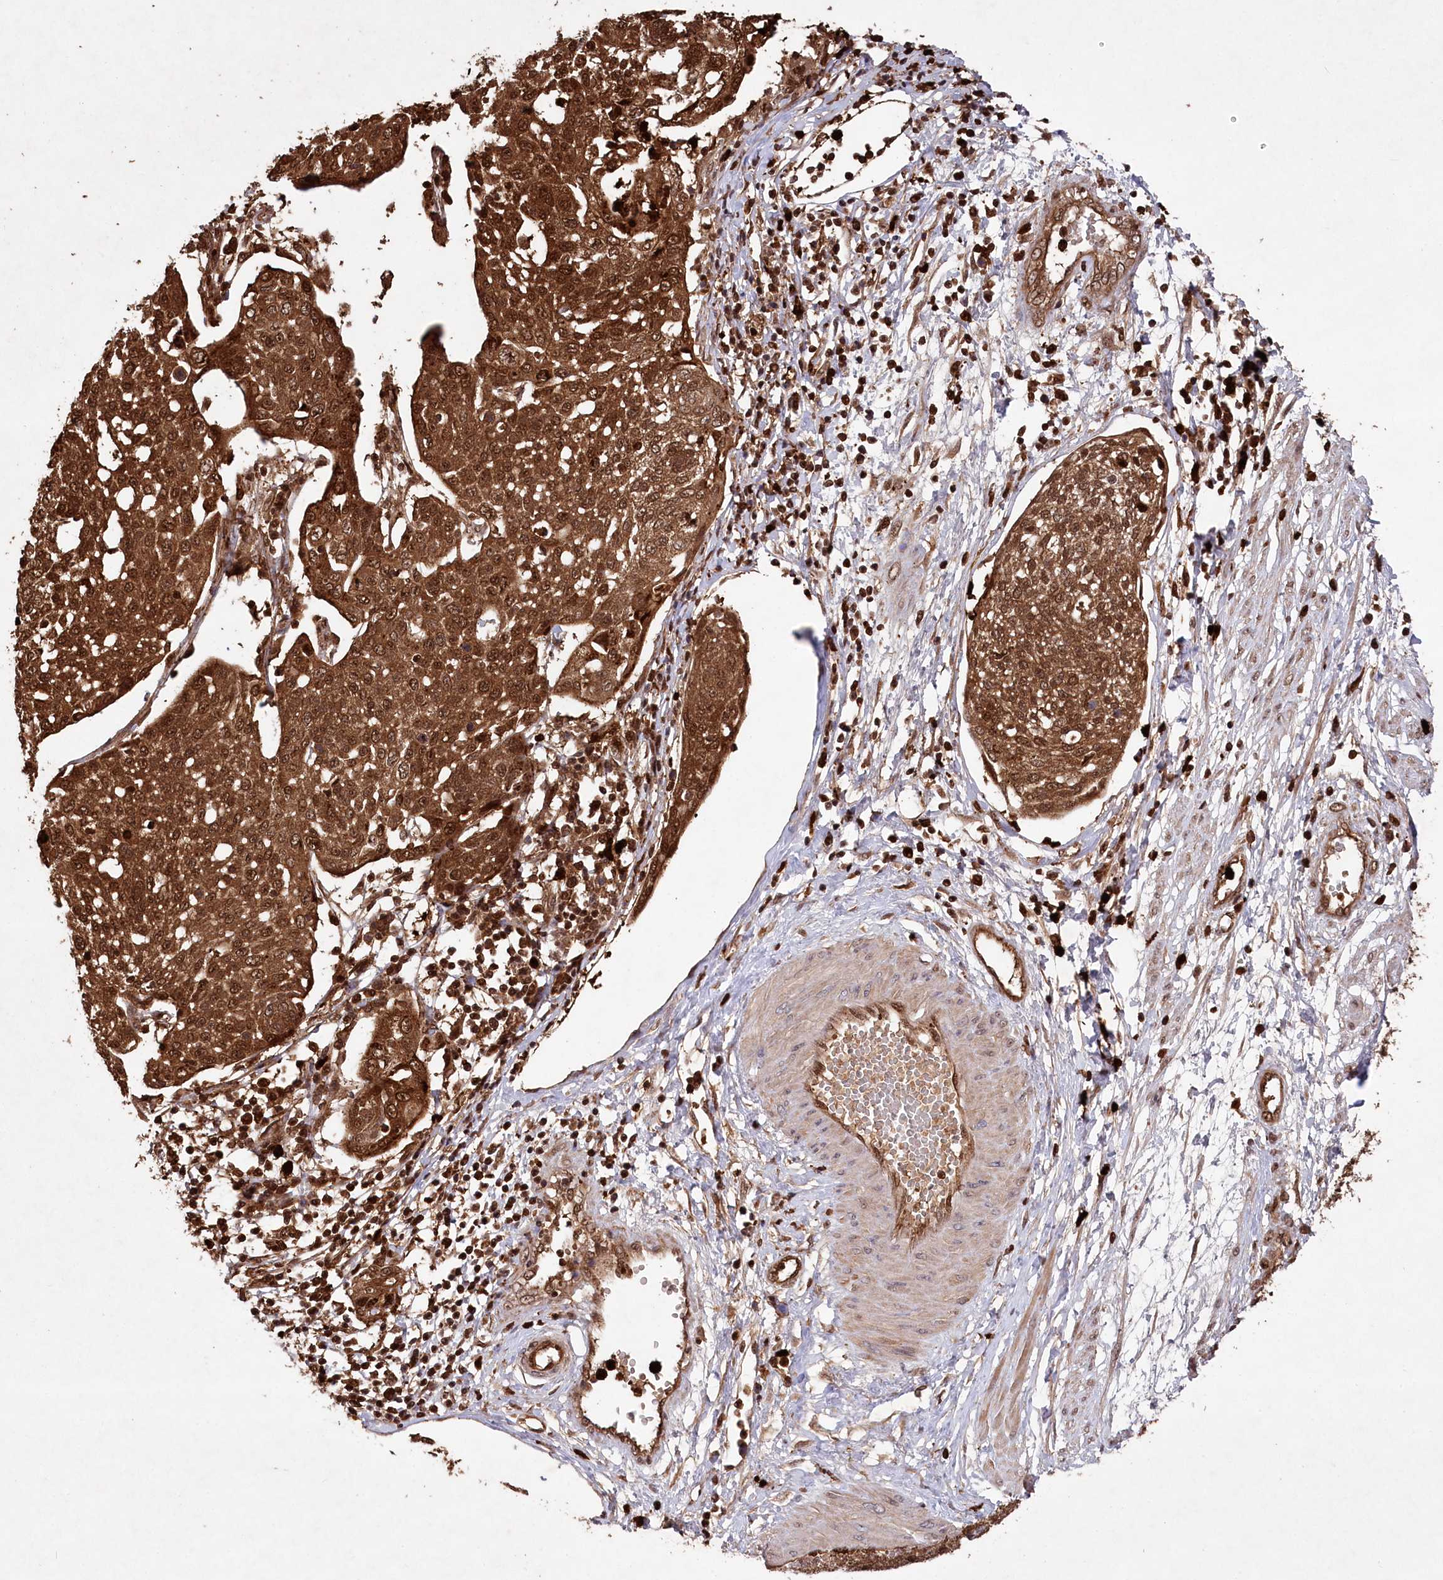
{"staining": {"intensity": "strong", "quantity": ">75%", "location": "cytoplasmic/membranous,nuclear"}, "tissue": "cervical cancer", "cell_type": "Tumor cells", "image_type": "cancer", "snomed": [{"axis": "morphology", "description": "Squamous cell carcinoma, NOS"}, {"axis": "topography", "description": "Cervix"}], "caption": "High-power microscopy captured an immunohistochemistry histopathology image of cervical cancer, revealing strong cytoplasmic/membranous and nuclear positivity in about >75% of tumor cells.", "gene": "LSG1", "patient": {"sex": "female", "age": 34}}